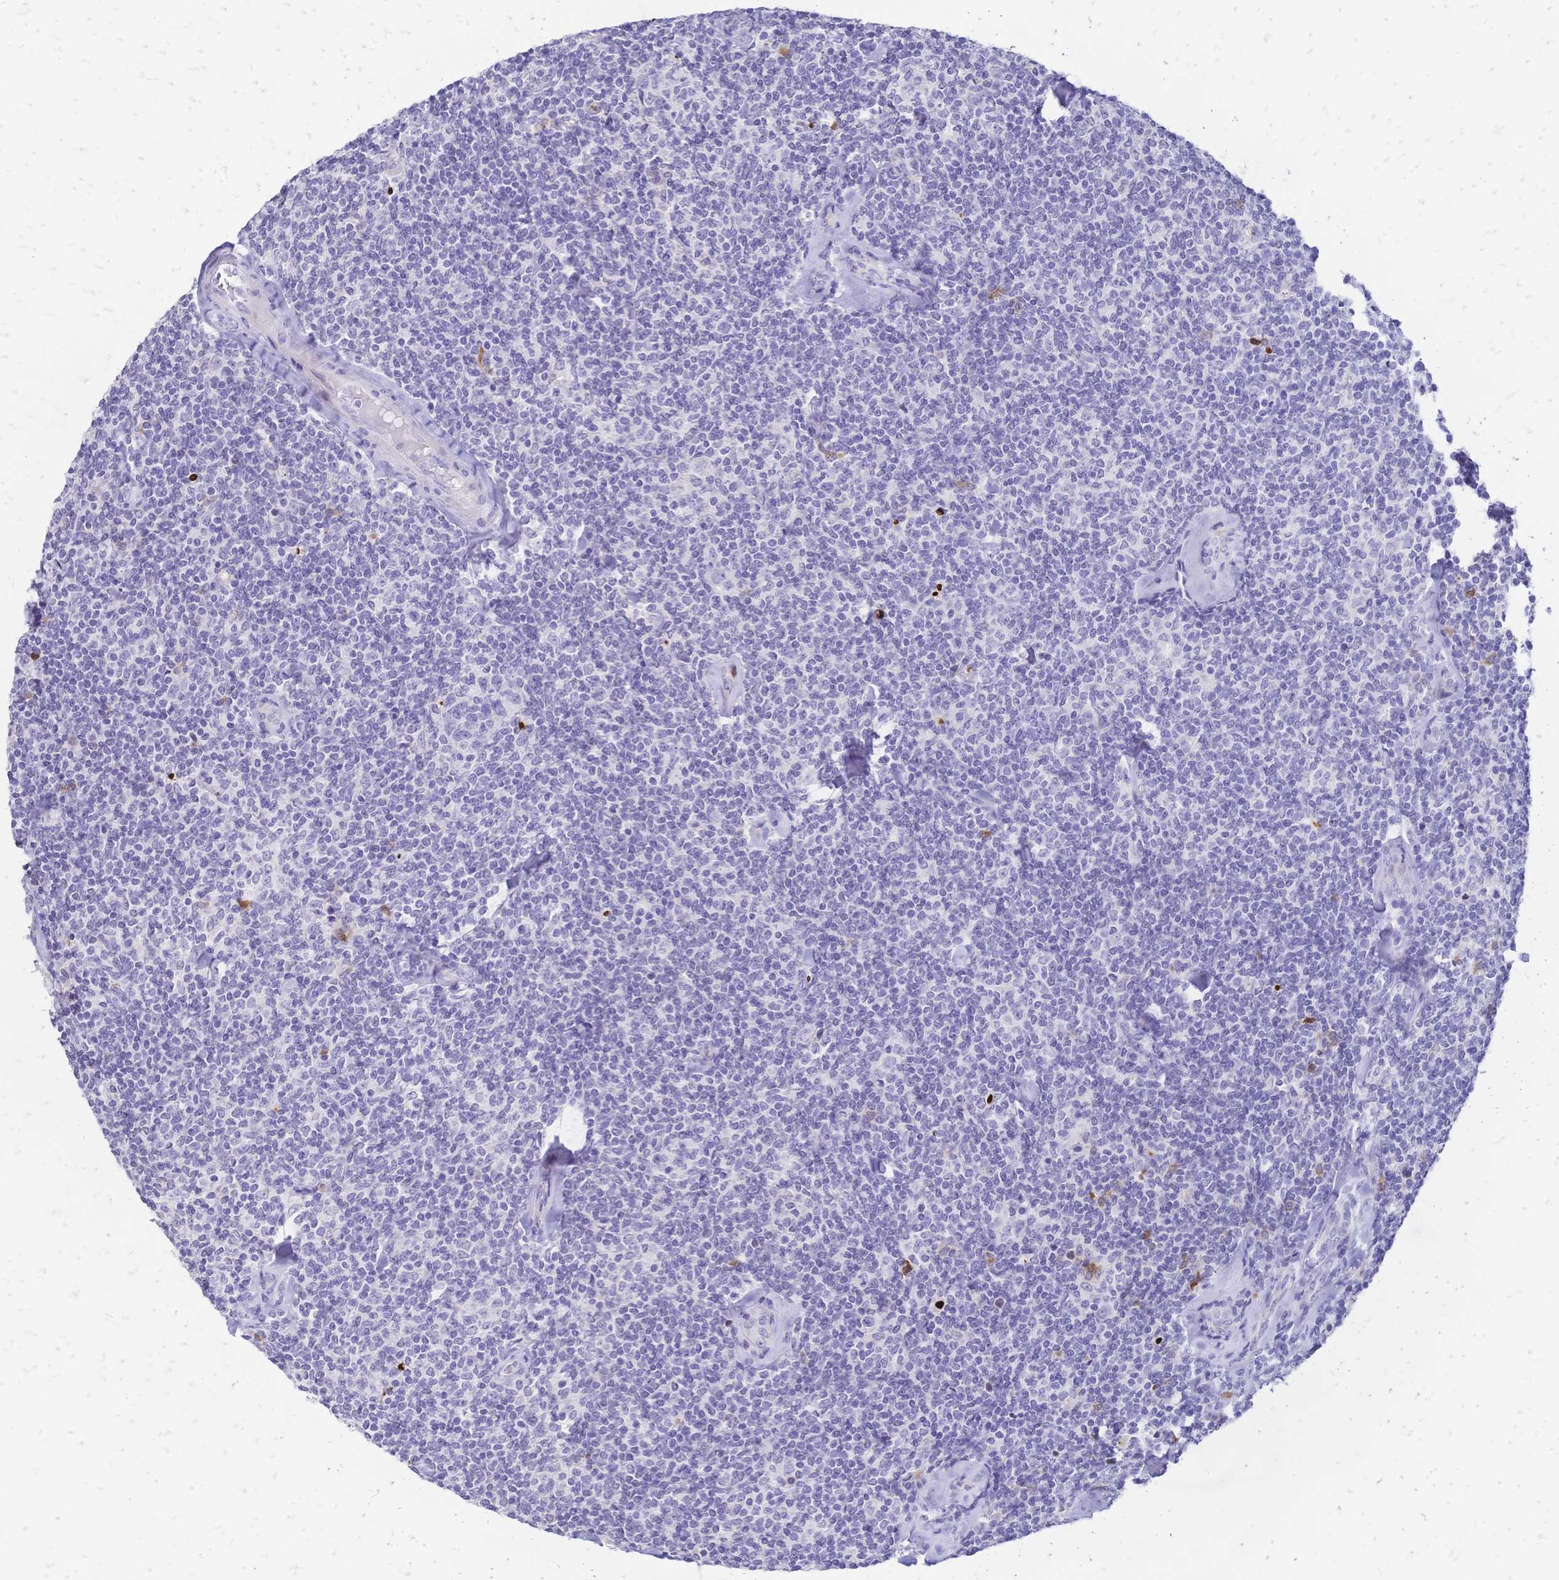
{"staining": {"intensity": "negative", "quantity": "none", "location": "none"}, "tissue": "lymphoma", "cell_type": "Tumor cells", "image_type": "cancer", "snomed": [{"axis": "morphology", "description": "Malignant lymphoma, non-Hodgkin's type, Low grade"}, {"axis": "topography", "description": "Lymph node"}], "caption": "A photomicrograph of low-grade malignant lymphoma, non-Hodgkin's type stained for a protein exhibits no brown staining in tumor cells.", "gene": "GRB7", "patient": {"sex": "female", "age": 56}}